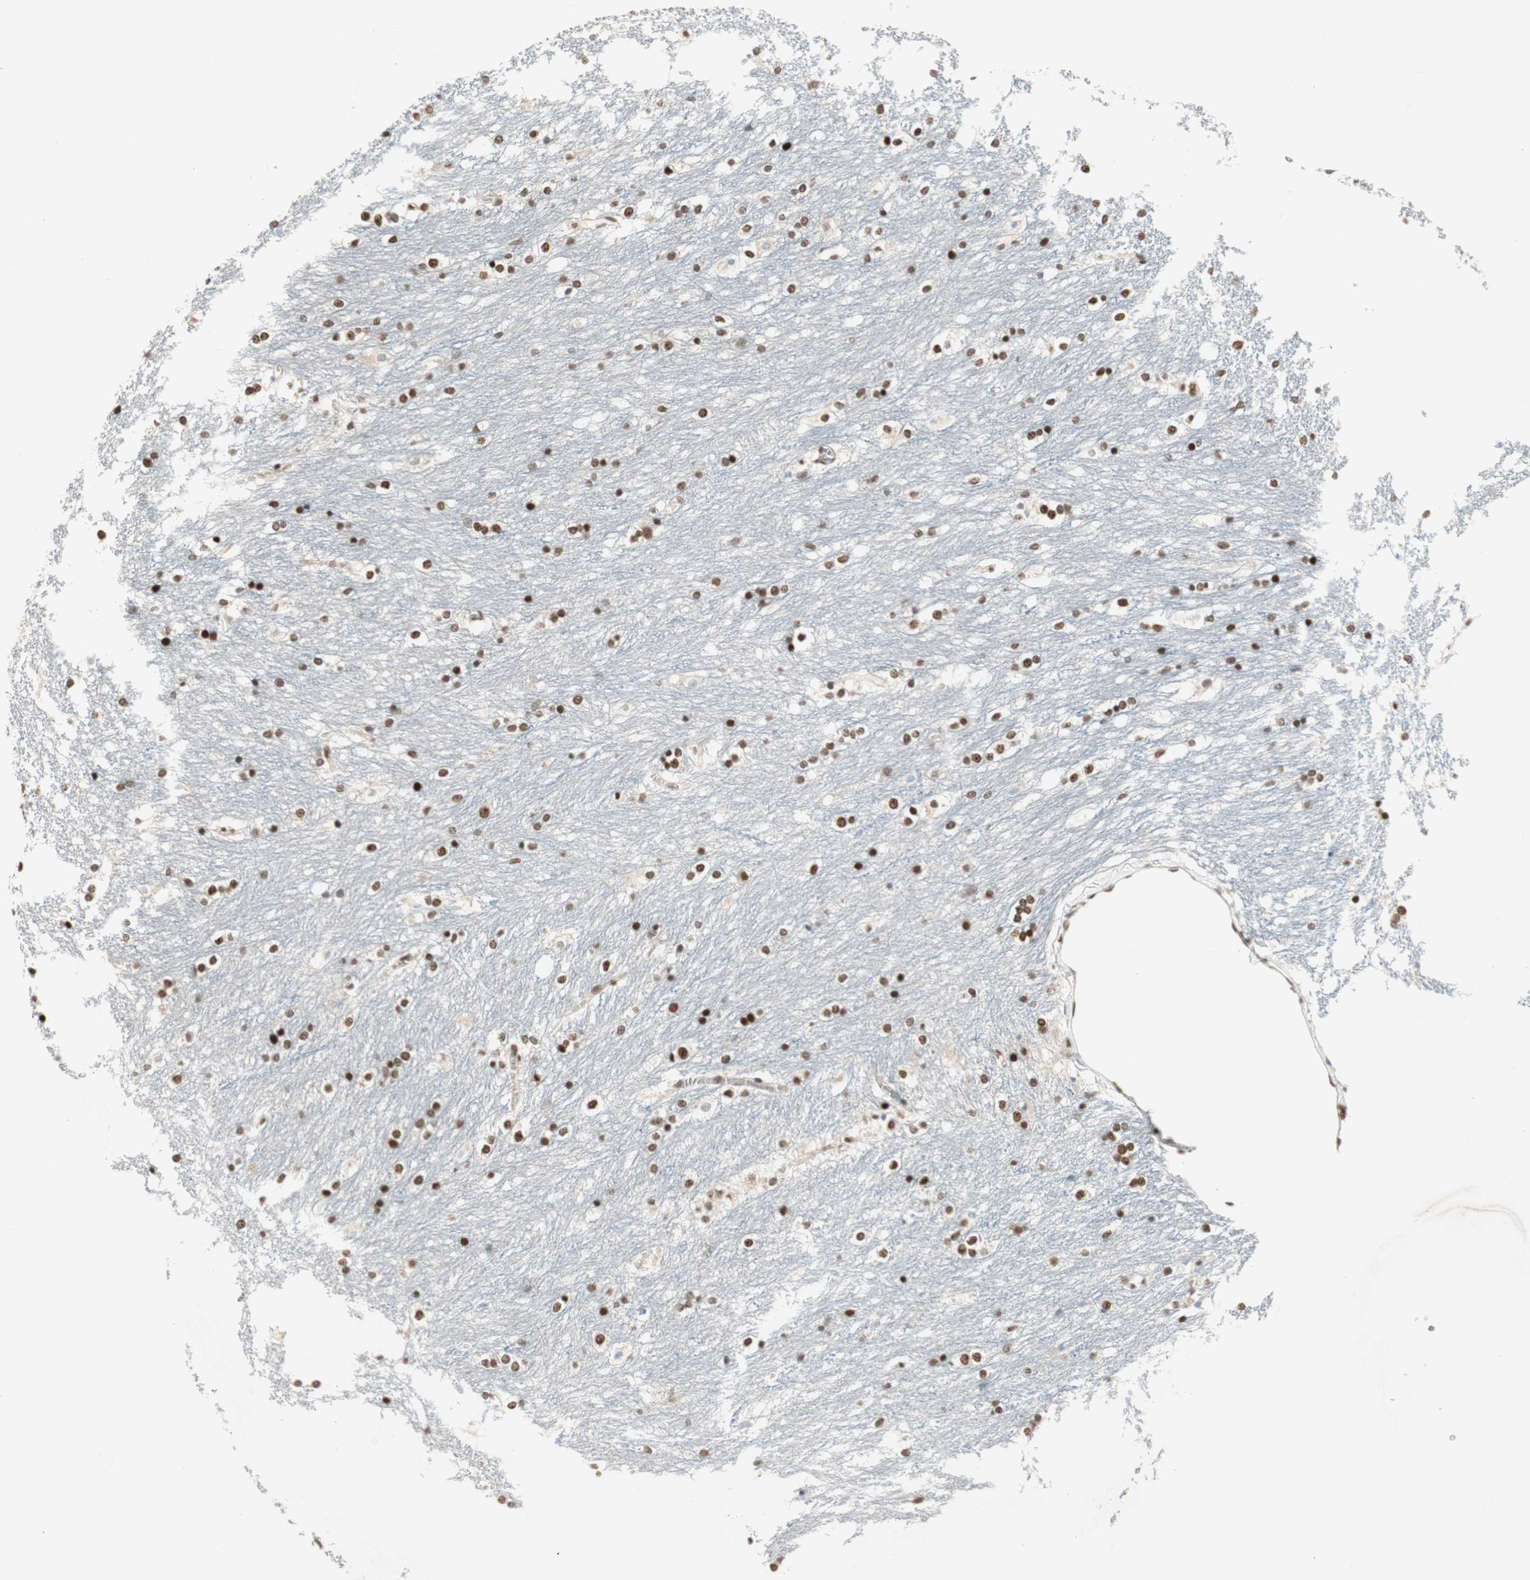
{"staining": {"intensity": "strong", "quantity": ">75%", "location": "nuclear"}, "tissue": "caudate", "cell_type": "Glial cells", "image_type": "normal", "snomed": [{"axis": "morphology", "description": "Normal tissue, NOS"}, {"axis": "topography", "description": "Lateral ventricle wall"}], "caption": "Human caudate stained with a brown dye demonstrates strong nuclear positive expression in about >75% of glial cells.", "gene": "MDC1", "patient": {"sex": "female", "age": 19}}